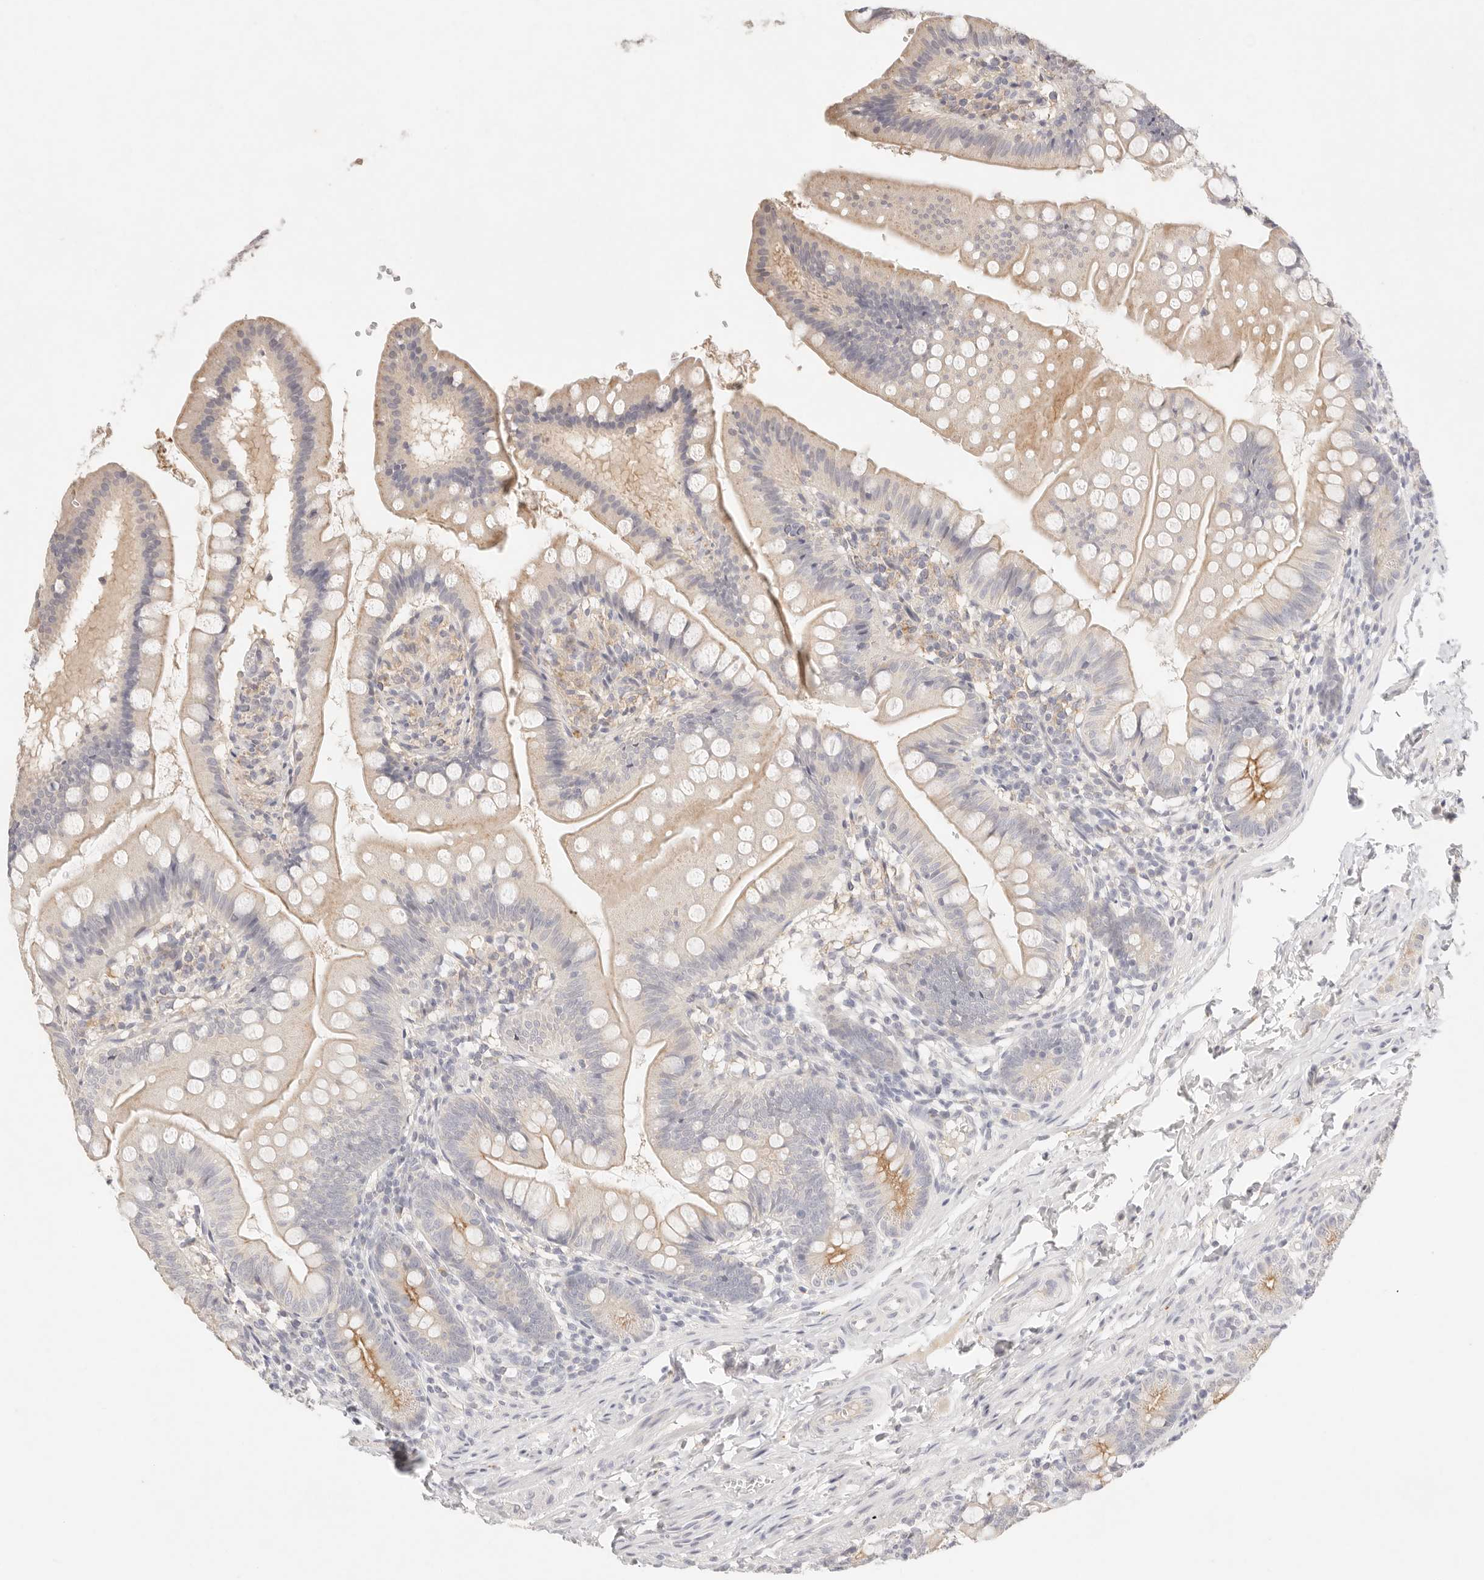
{"staining": {"intensity": "moderate", "quantity": "<25%", "location": "cytoplasmic/membranous"}, "tissue": "small intestine", "cell_type": "Glandular cells", "image_type": "normal", "snomed": [{"axis": "morphology", "description": "Normal tissue, NOS"}, {"axis": "topography", "description": "Small intestine"}], "caption": "Approximately <25% of glandular cells in unremarkable small intestine display moderate cytoplasmic/membranous protein expression as visualized by brown immunohistochemical staining.", "gene": "CEP120", "patient": {"sex": "male", "age": 7}}